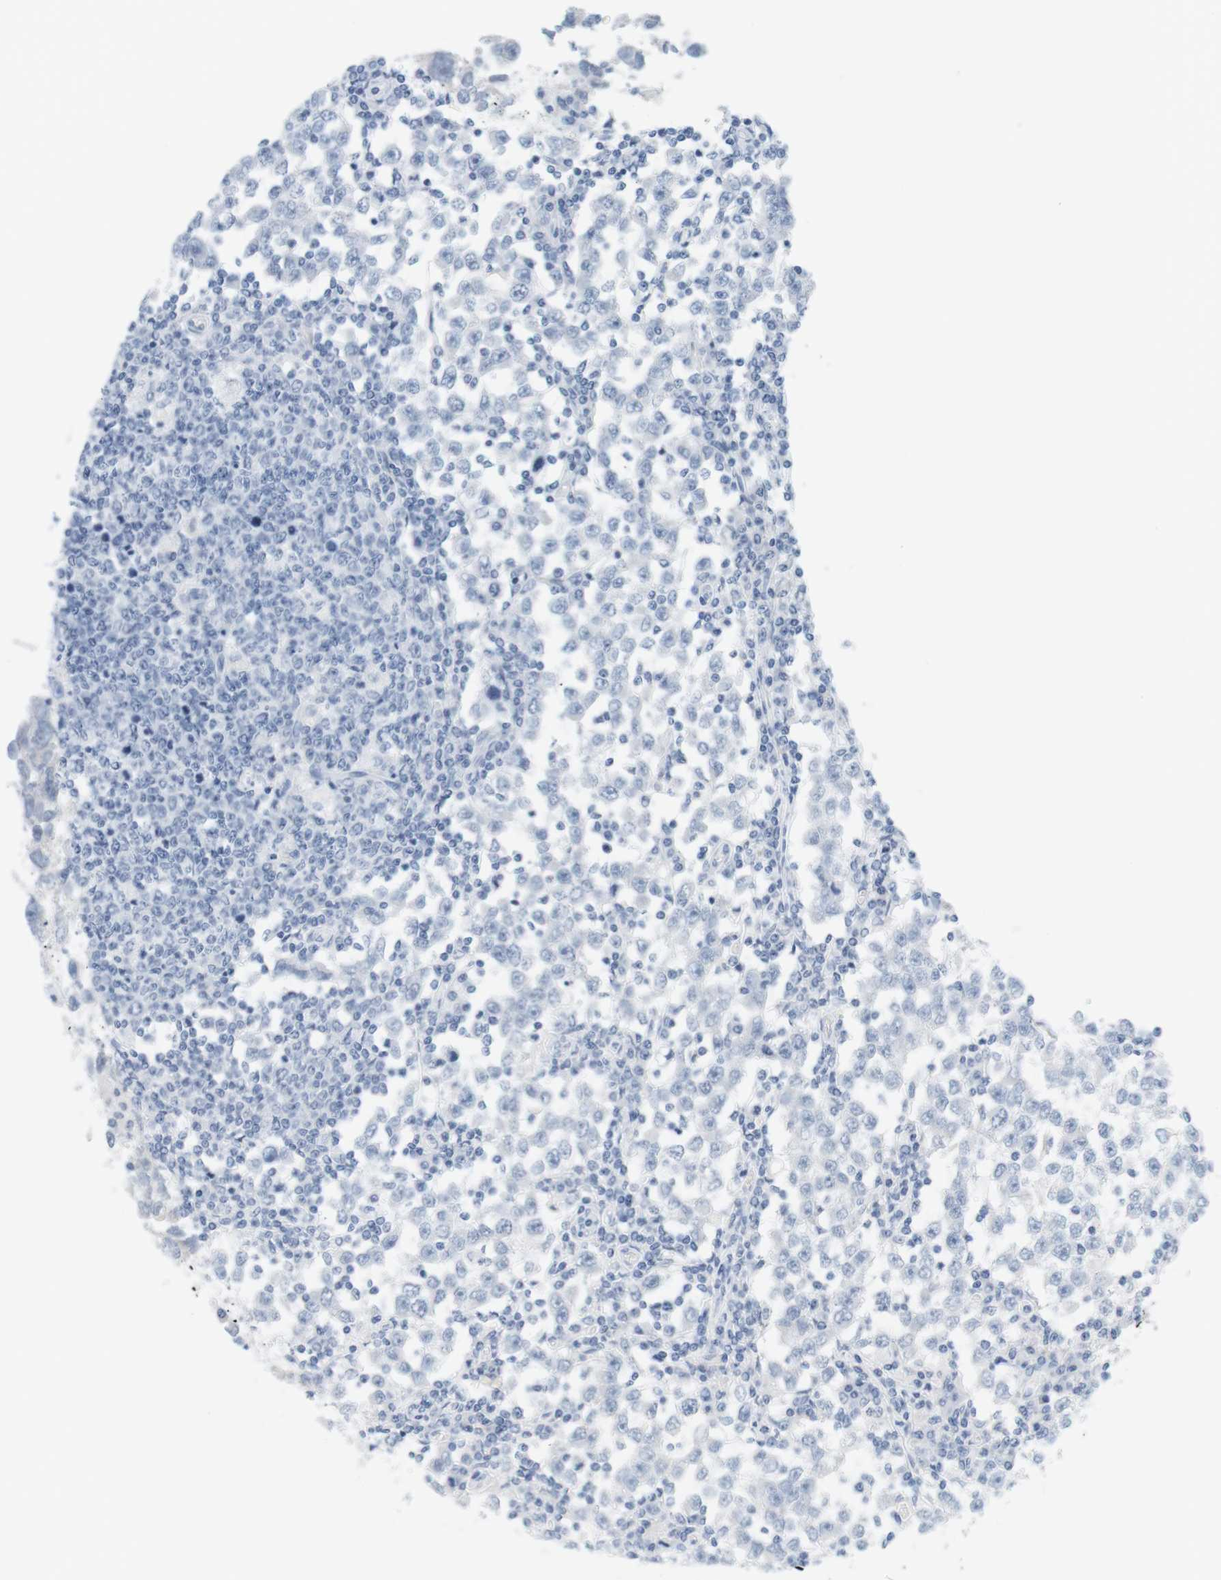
{"staining": {"intensity": "negative", "quantity": "none", "location": "none"}, "tissue": "testis cancer", "cell_type": "Tumor cells", "image_type": "cancer", "snomed": [{"axis": "morphology", "description": "Seminoma, NOS"}, {"axis": "topography", "description": "Testis"}], "caption": "Tumor cells are negative for protein expression in human testis cancer. (Stains: DAB immunohistochemistry with hematoxylin counter stain, Microscopy: brightfield microscopy at high magnification).", "gene": "OPRM1", "patient": {"sex": "male", "age": 65}}